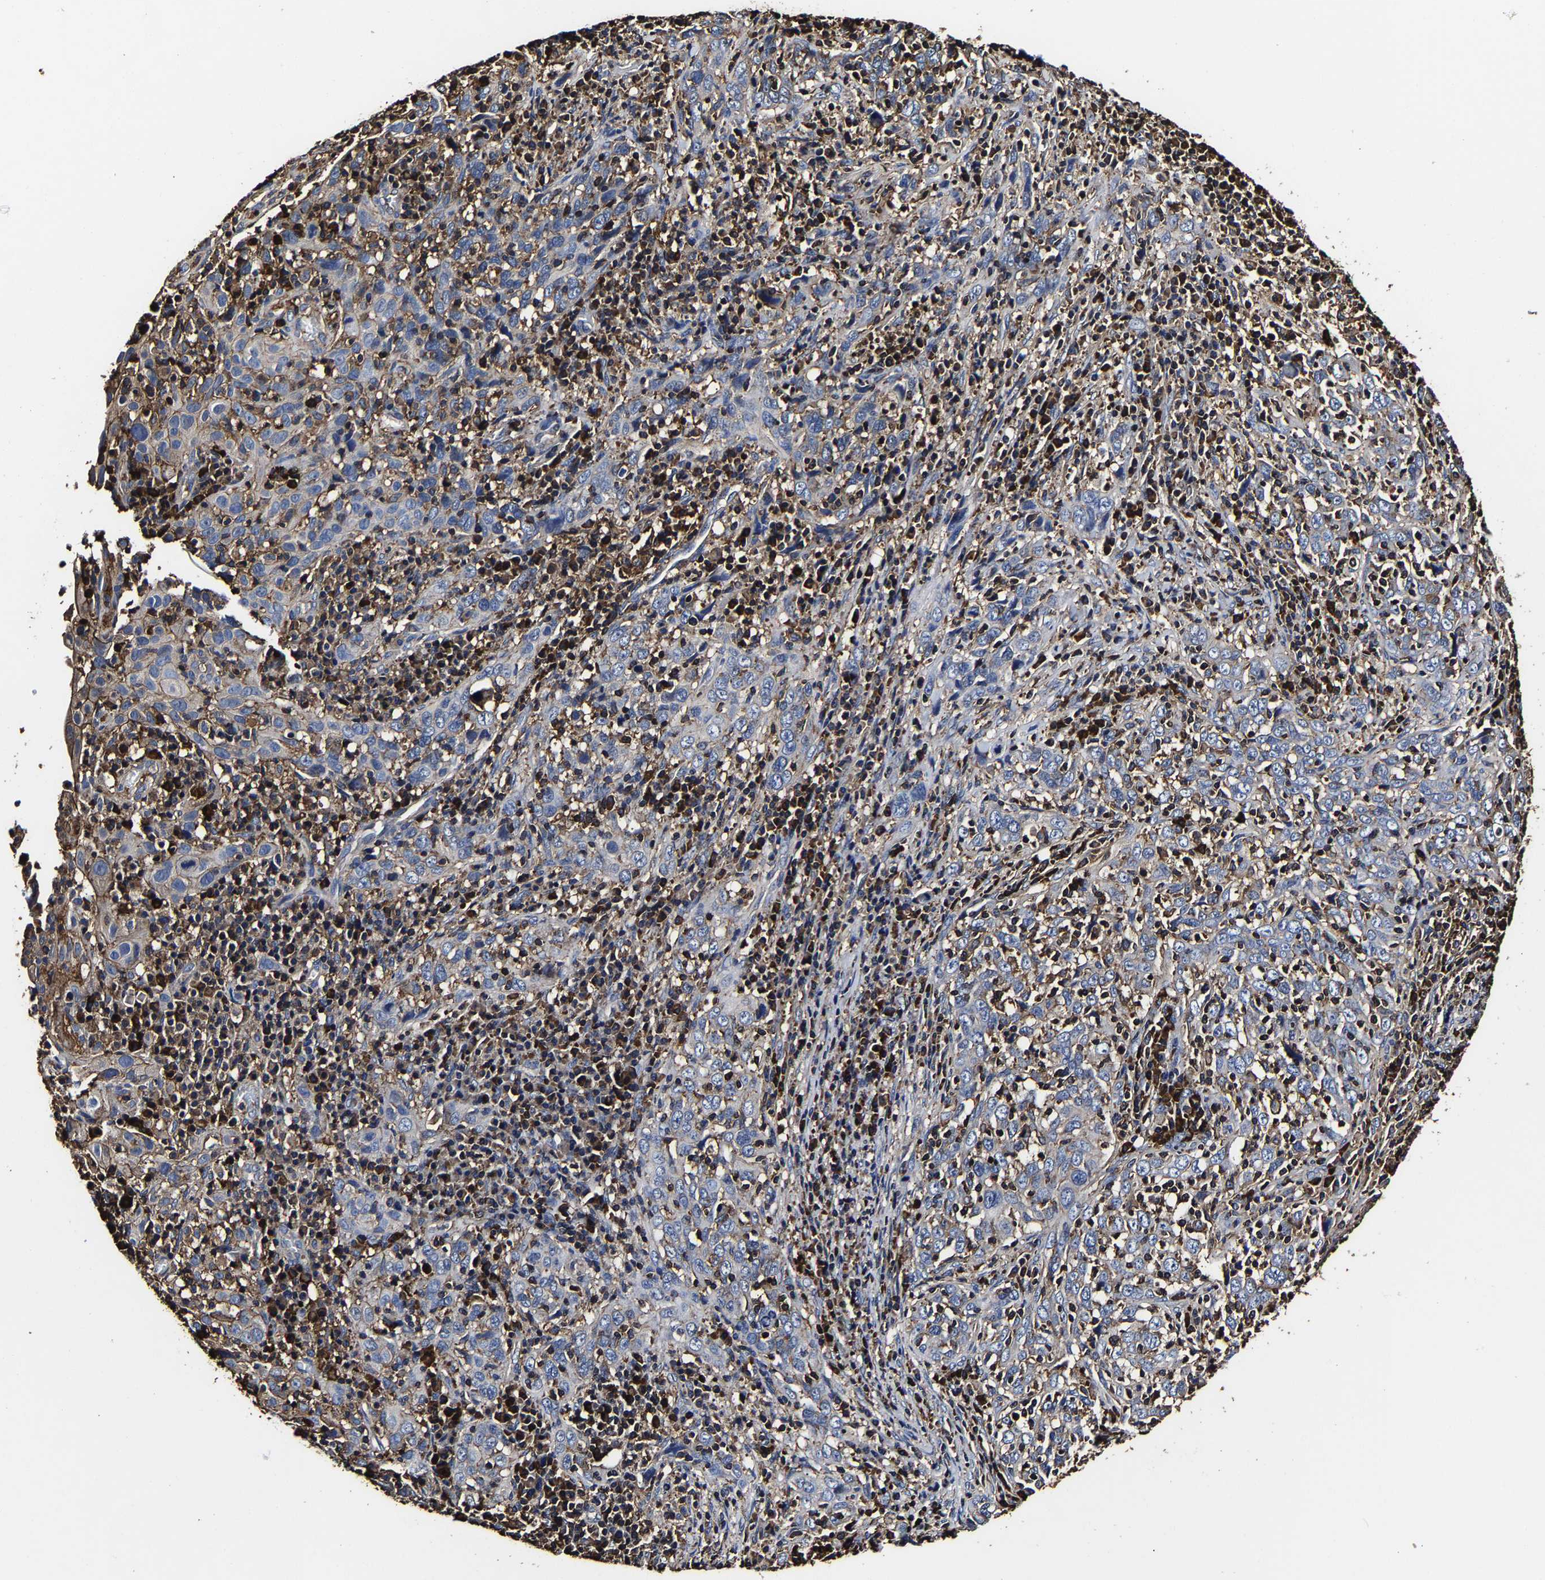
{"staining": {"intensity": "negative", "quantity": "none", "location": "none"}, "tissue": "cervical cancer", "cell_type": "Tumor cells", "image_type": "cancer", "snomed": [{"axis": "morphology", "description": "Squamous cell carcinoma, NOS"}, {"axis": "topography", "description": "Cervix"}], "caption": "Tumor cells are negative for brown protein staining in squamous cell carcinoma (cervical).", "gene": "SSH3", "patient": {"sex": "female", "age": 46}}